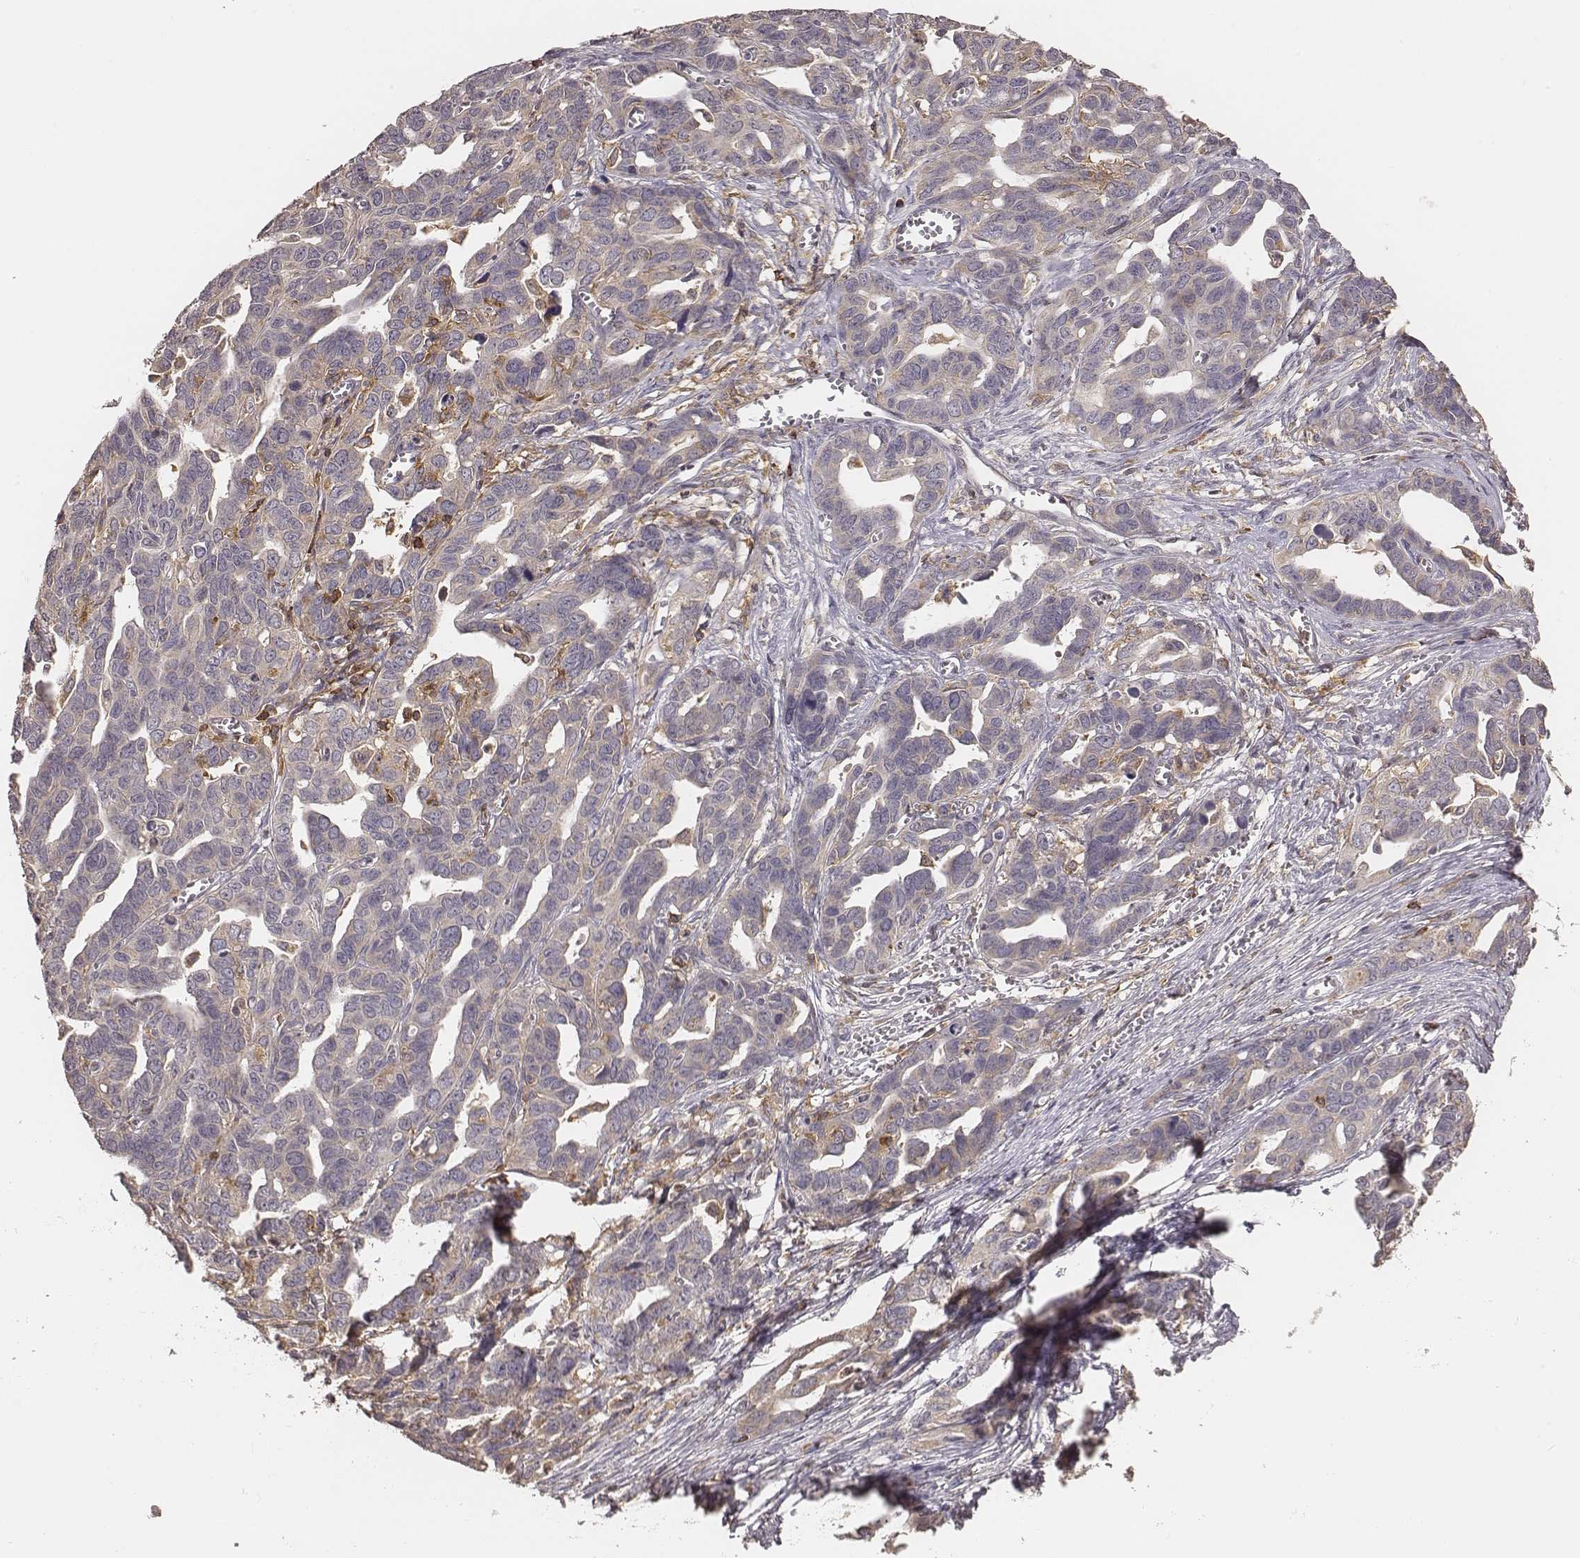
{"staining": {"intensity": "negative", "quantity": "none", "location": "none"}, "tissue": "ovarian cancer", "cell_type": "Tumor cells", "image_type": "cancer", "snomed": [{"axis": "morphology", "description": "Cystadenocarcinoma, serous, NOS"}, {"axis": "topography", "description": "Ovary"}], "caption": "The micrograph demonstrates no significant staining in tumor cells of serous cystadenocarcinoma (ovarian). The staining is performed using DAB (3,3'-diaminobenzidine) brown chromogen with nuclei counter-stained in using hematoxylin.", "gene": "PILRA", "patient": {"sex": "female", "age": 69}}